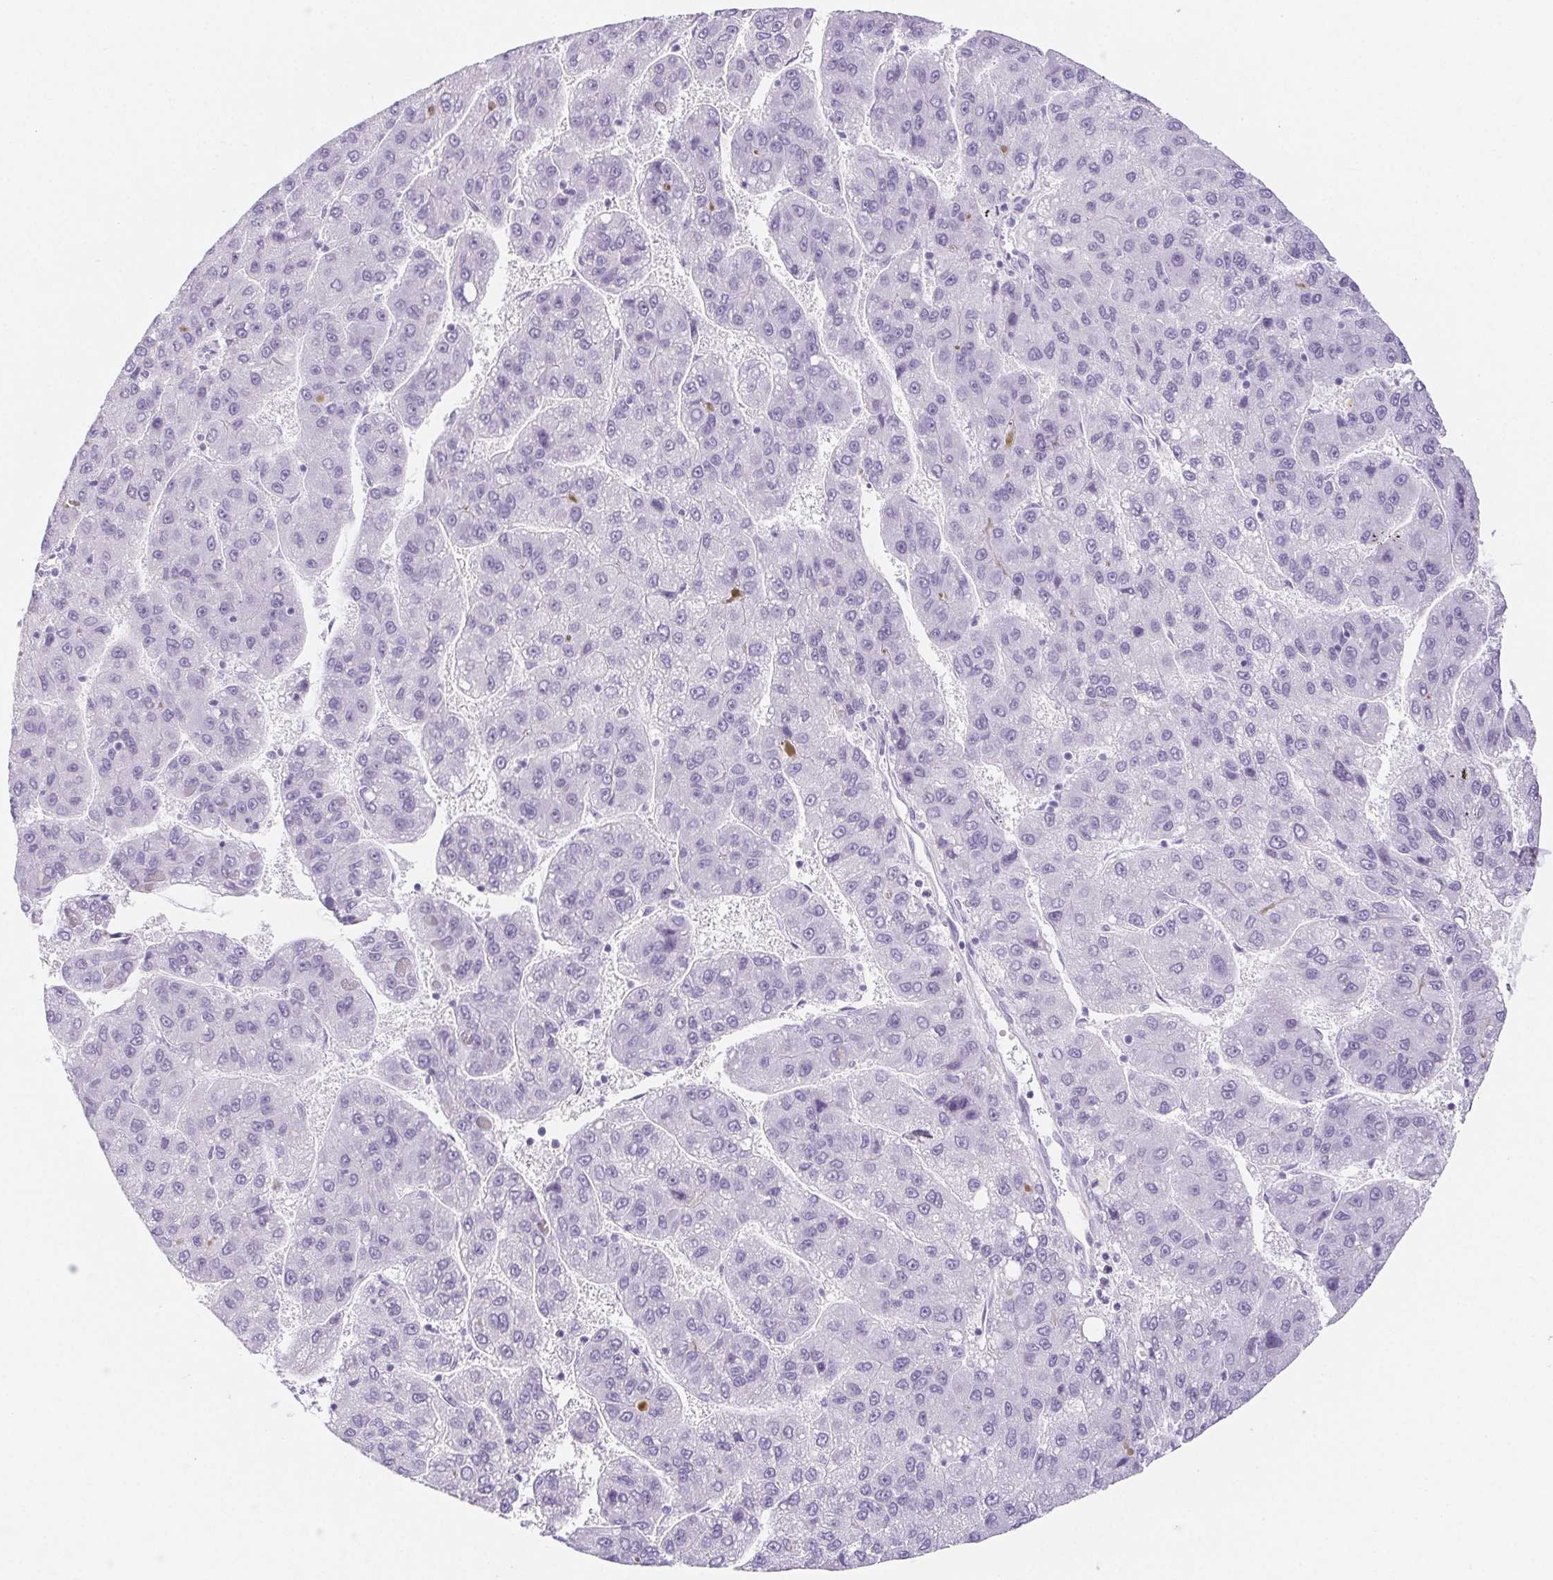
{"staining": {"intensity": "negative", "quantity": "none", "location": "none"}, "tissue": "liver cancer", "cell_type": "Tumor cells", "image_type": "cancer", "snomed": [{"axis": "morphology", "description": "Carcinoma, Hepatocellular, NOS"}, {"axis": "topography", "description": "Liver"}], "caption": "Immunohistochemical staining of human liver cancer (hepatocellular carcinoma) exhibits no significant staining in tumor cells.", "gene": "CYP21A2", "patient": {"sex": "female", "age": 82}}